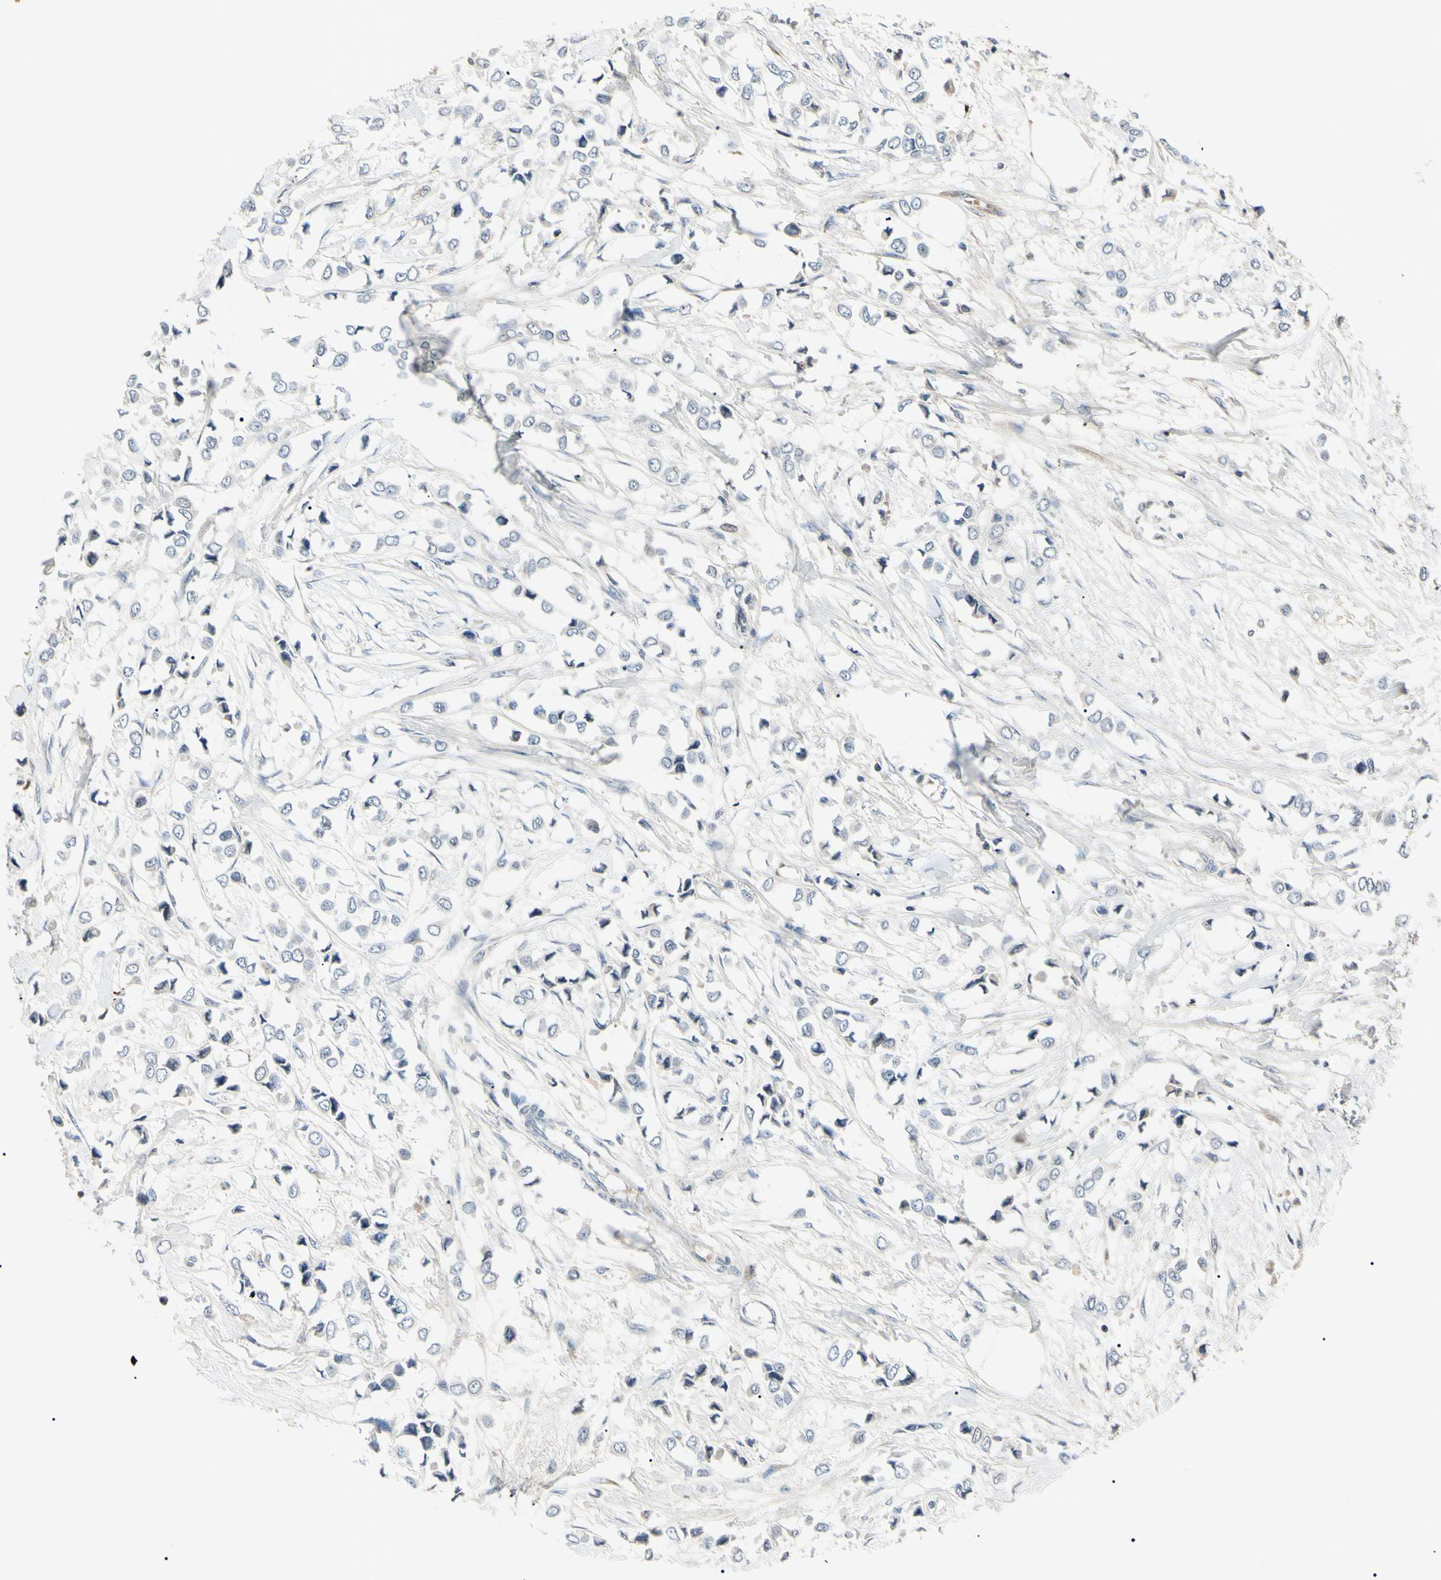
{"staining": {"intensity": "negative", "quantity": "none", "location": "none"}, "tissue": "breast cancer", "cell_type": "Tumor cells", "image_type": "cancer", "snomed": [{"axis": "morphology", "description": "Lobular carcinoma"}, {"axis": "topography", "description": "Breast"}], "caption": "A histopathology image of breast cancer stained for a protein displays no brown staining in tumor cells.", "gene": "AEBP1", "patient": {"sex": "female", "age": 51}}